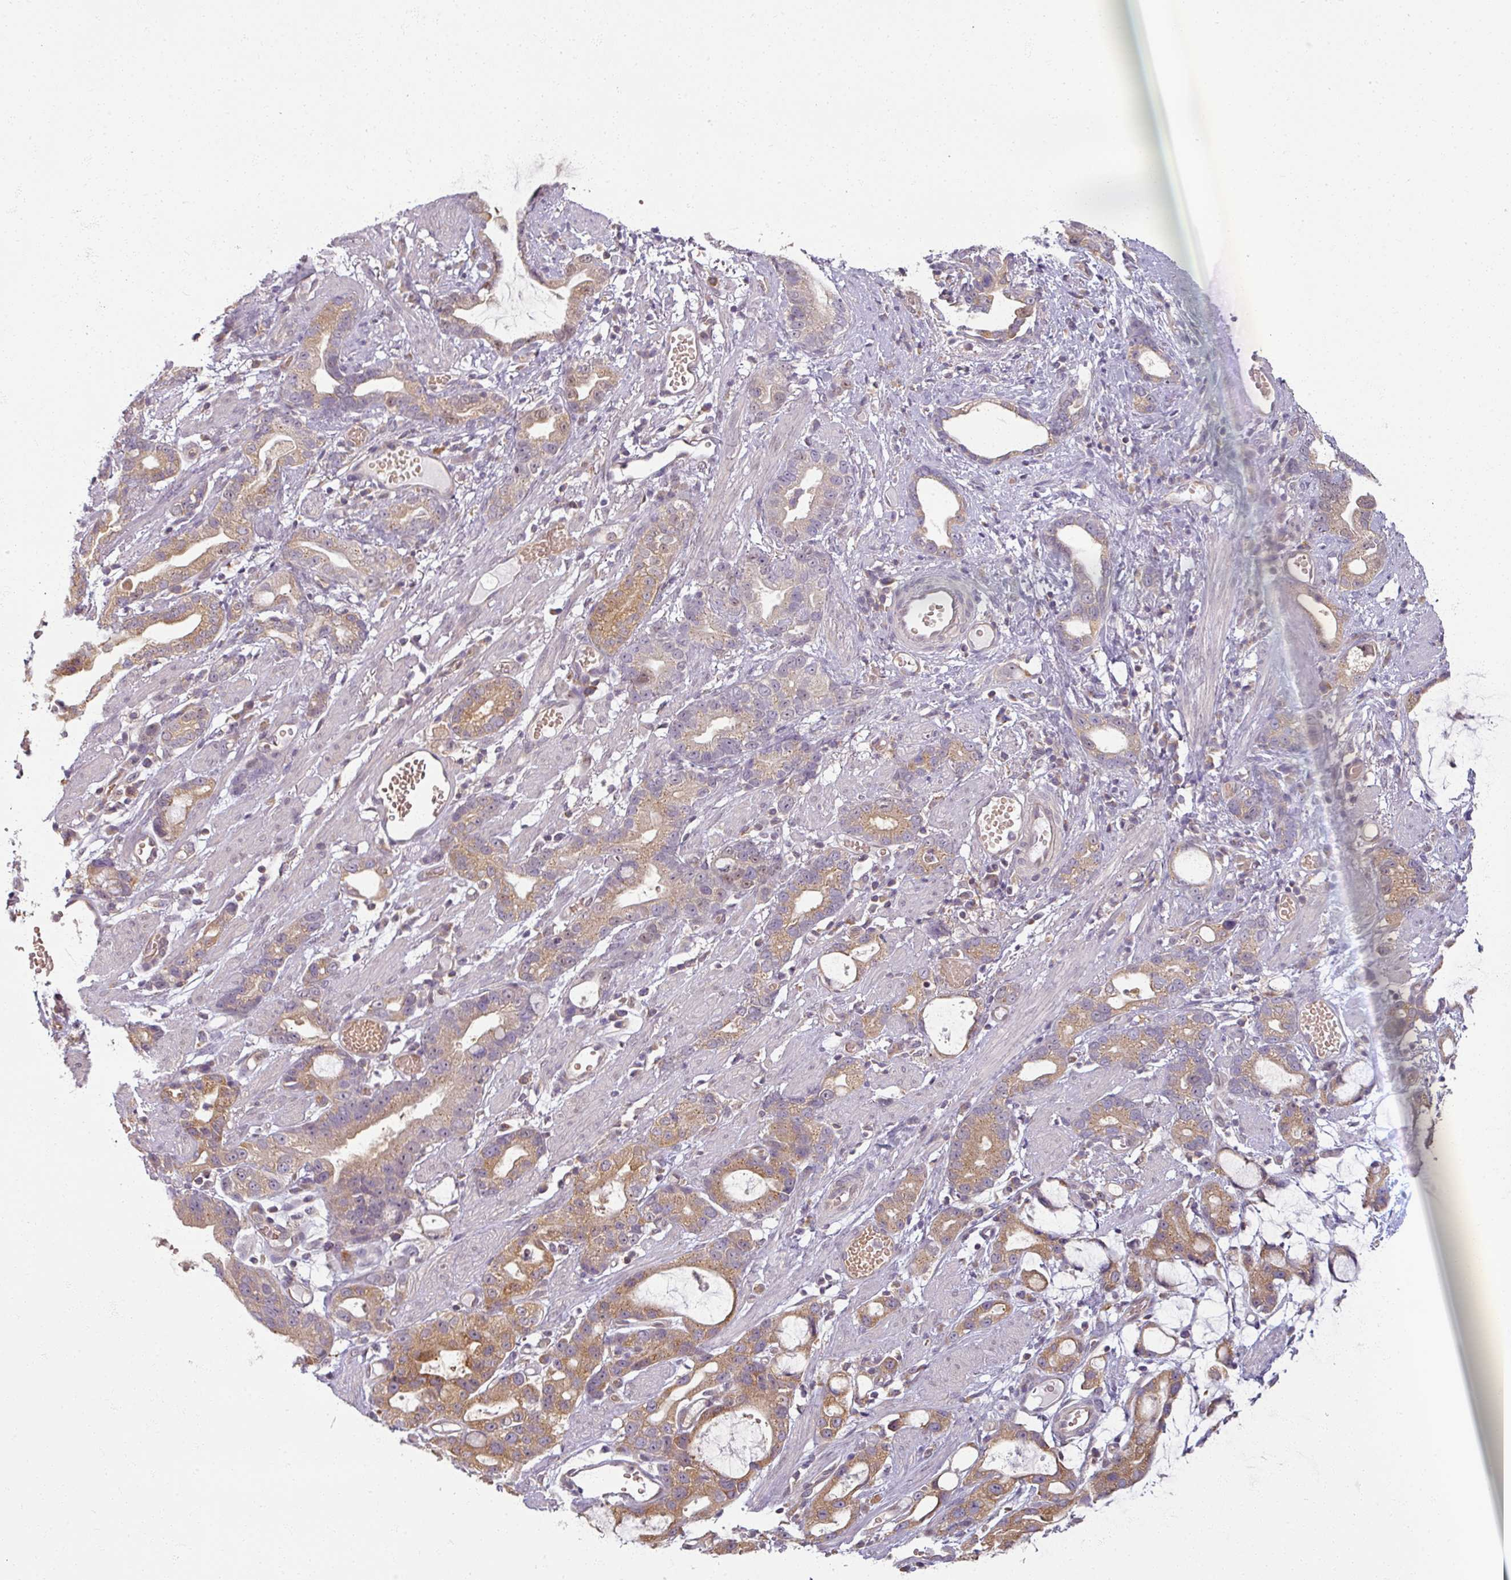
{"staining": {"intensity": "moderate", "quantity": "25%-75%", "location": "cytoplasmic/membranous"}, "tissue": "stomach cancer", "cell_type": "Tumor cells", "image_type": "cancer", "snomed": [{"axis": "morphology", "description": "Adenocarcinoma, NOS"}, {"axis": "topography", "description": "Stomach"}], "caption": "Protein staining exhibits moderate cytoplasmic/membranous staining in about 25%-75% of tumor cells in stomach cancer. Nuclei are stained in blue.", "gene": "AGPAT4", "patient": {"sex": "male", "age": 55}}